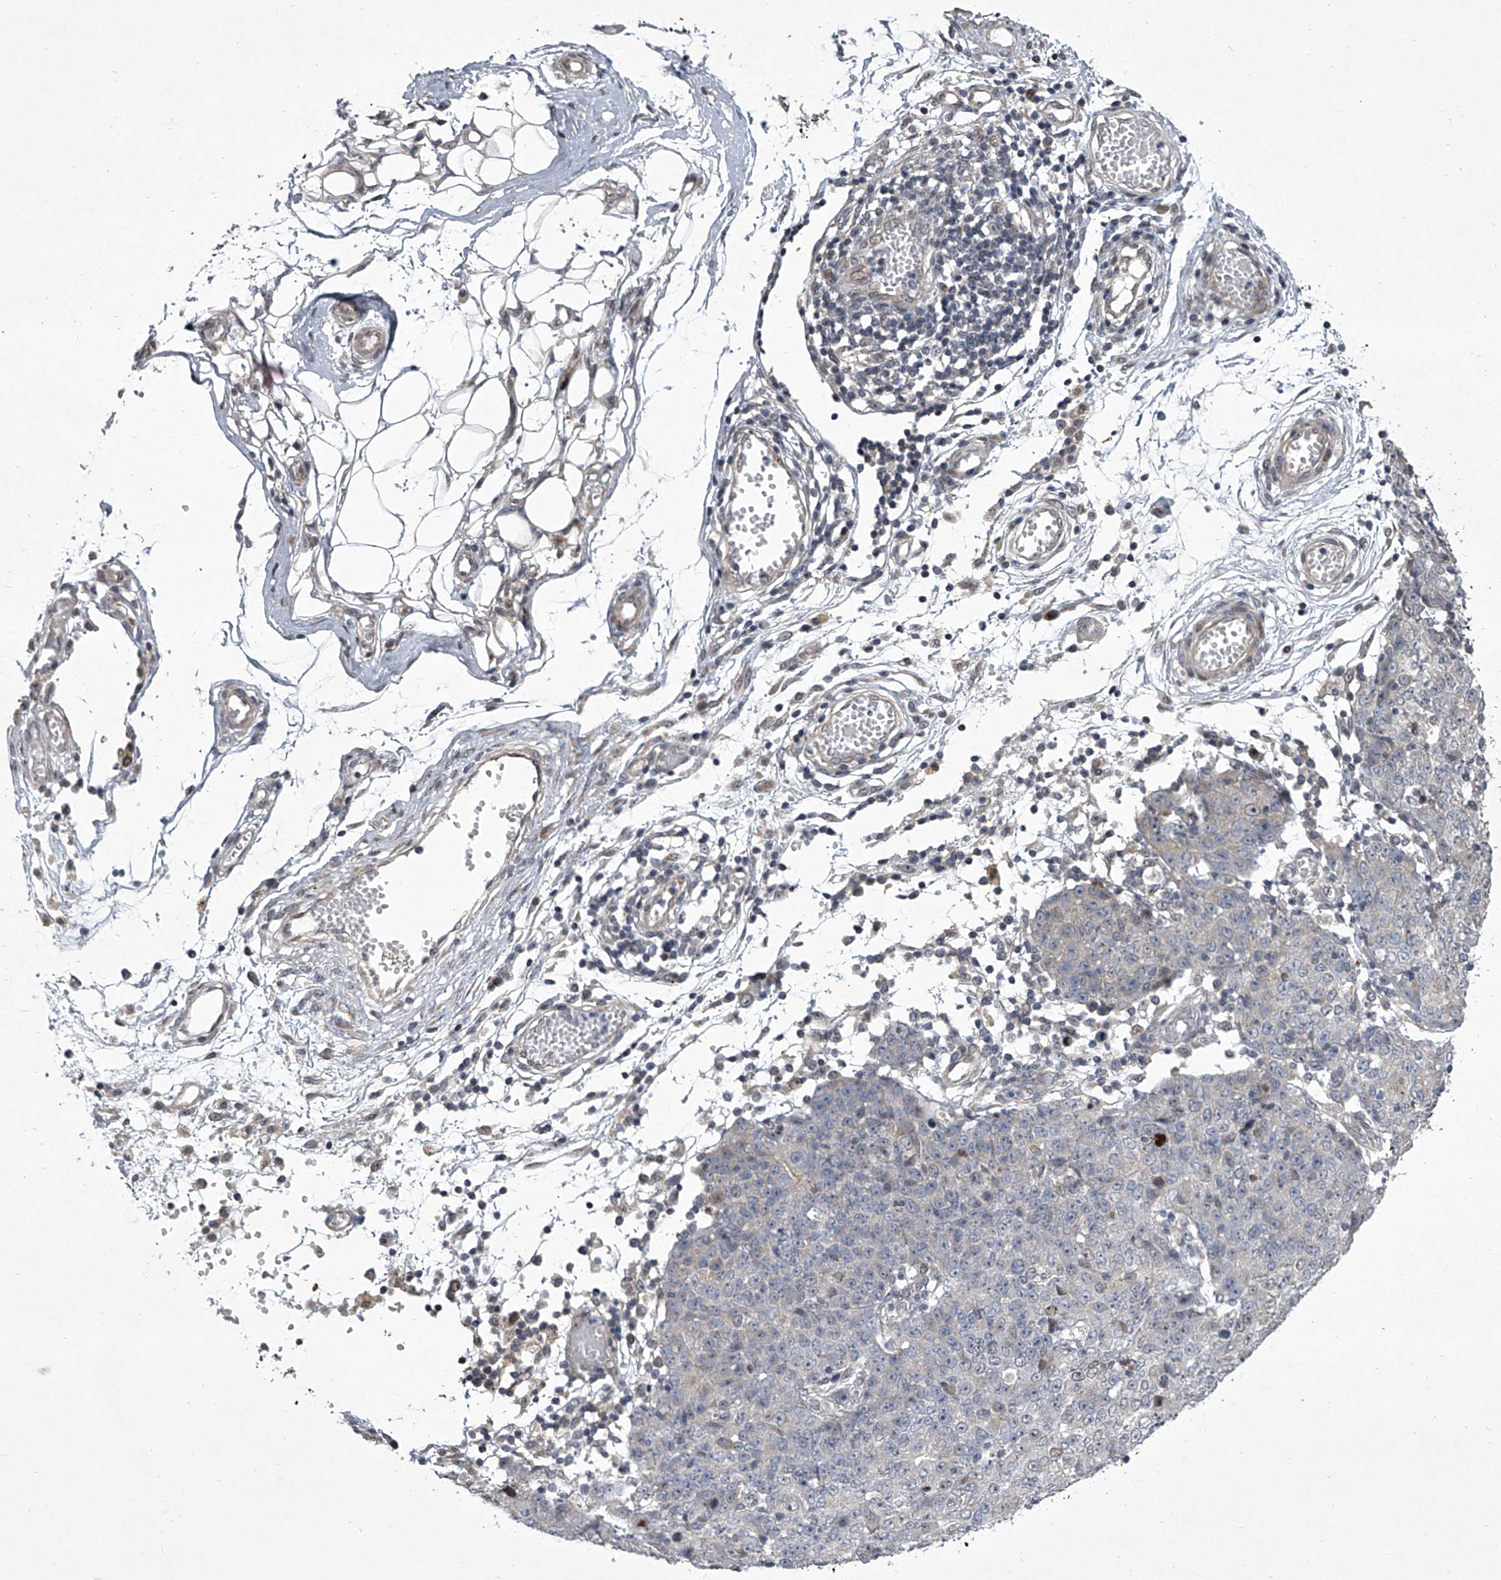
{"staining": {"intensity": "moderate", "quantity": "<25%", "location": "nuclear"}, "tissue": "ovarian cancer", "cell_type": "Tumor cells", "image_type": "cancer", "snomed": [{"axis": "morphology", "description": "Carcinoma, endometroid"}, {"axis": "topography", "description": "Ovary"}], "caption": "Brown immunohistochemical staining in ovarian cancer displays moderate nuclear expression in about <25% of tumor cells.", "gene": "HEATR6", "patient": {"sex": "female", "age": 42}}